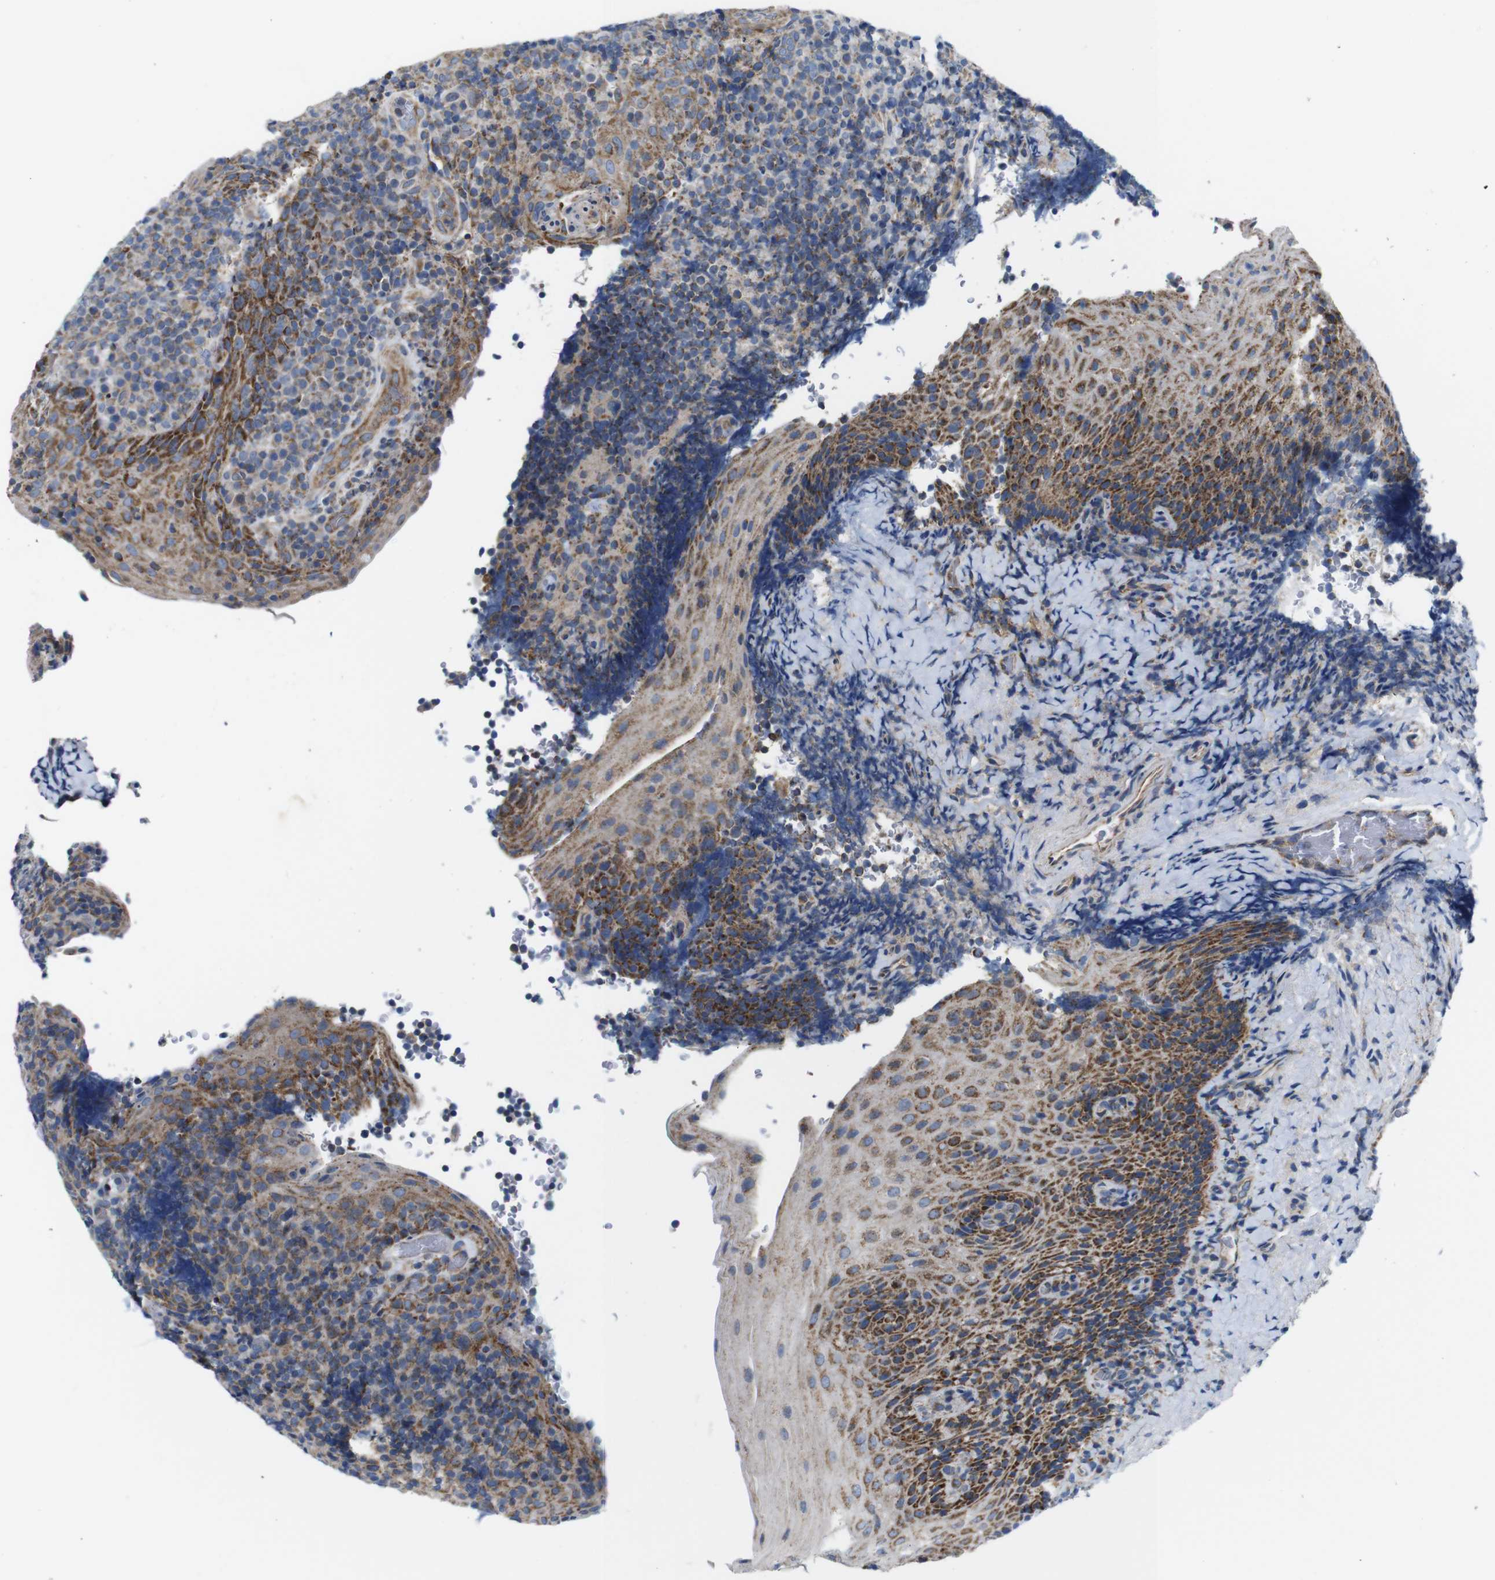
{"staining": {"intensity": "weak", "quantity": "25%-75%", "location": "cytoplasmic/membranous"}, "tissue": "tonsil", "cell_type": "Germinal center cells", "image_type": "normal", "snomed": [{"axis": "morphology", "description": "Normal tissue, NOS"}, {"axis": "topography", "description": "Tonsil"}], "caption": "This histopathology image reveals unremarkable tonsil stained with immunohistochemistry to label a protein in brown. The cytoplasmic/membranous of germinal center cells show weak positivity for the protein. Nuclei are counter-stained blue.", "gene": "PDCD1LG2", "patient": {"sex": "male", "age": 37}}